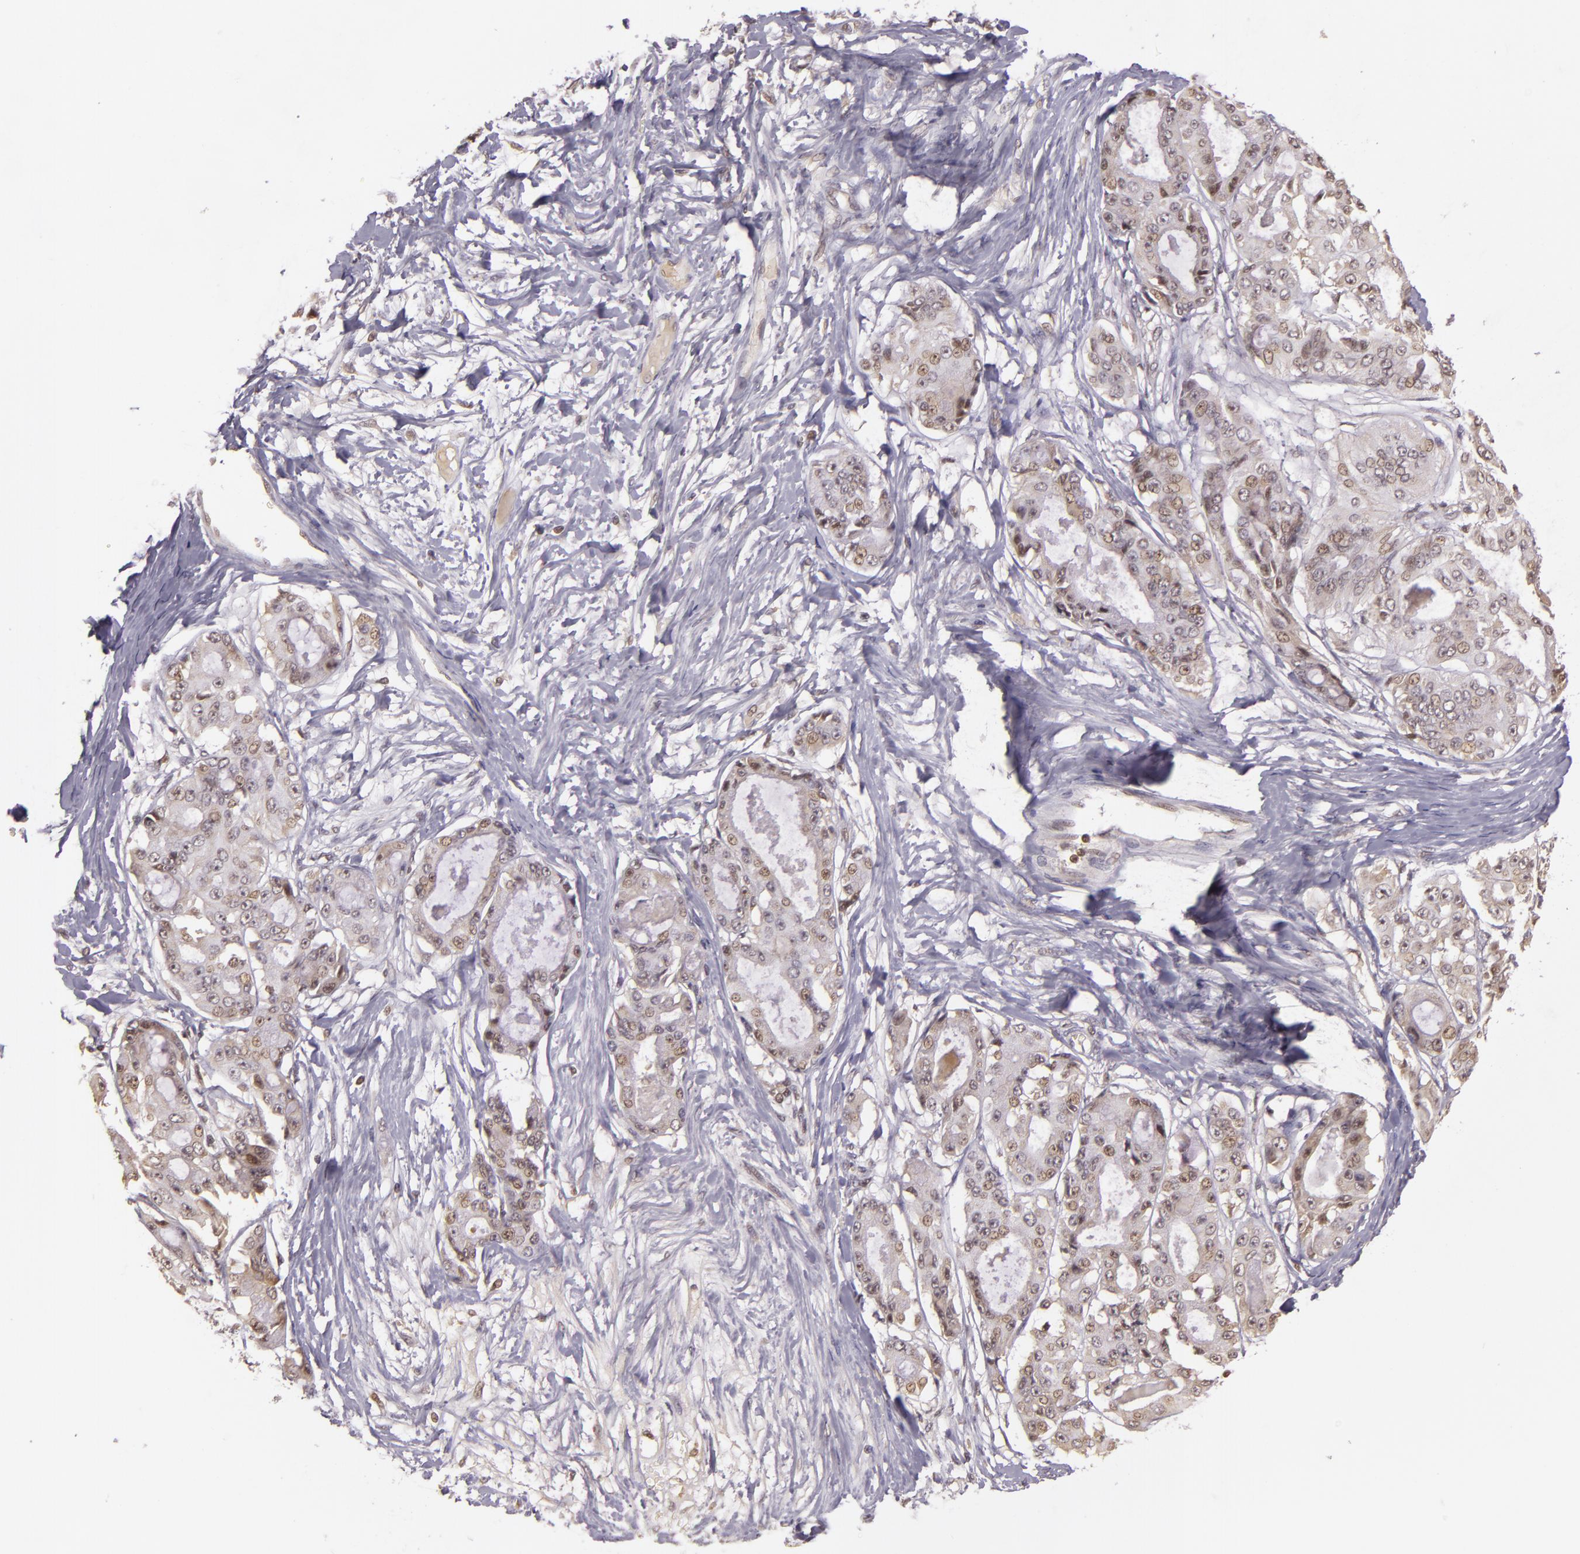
{"staining": {"intensity": "weak", "quantity": ">75%", "location": "cytoplasmic/membranous,nuclear"}, "tissue": "ovarian cancer", "cell_type": "Tumor cells", "image_type": "cancer", "snomed": [{"axis": "morphology", "description": "Carcinoma, endometroid"}, {"axis": "topography", "description": "Ovary"}], "caption": "Protein staining demonstrates weak cytoplasmic/membranous and nuclear positivity in approximately >75% of tumor cells in endometroid carcinoma (ovarian).", "gene": "TXNRD2", "patient": {"sex": "female", "age": 61}}